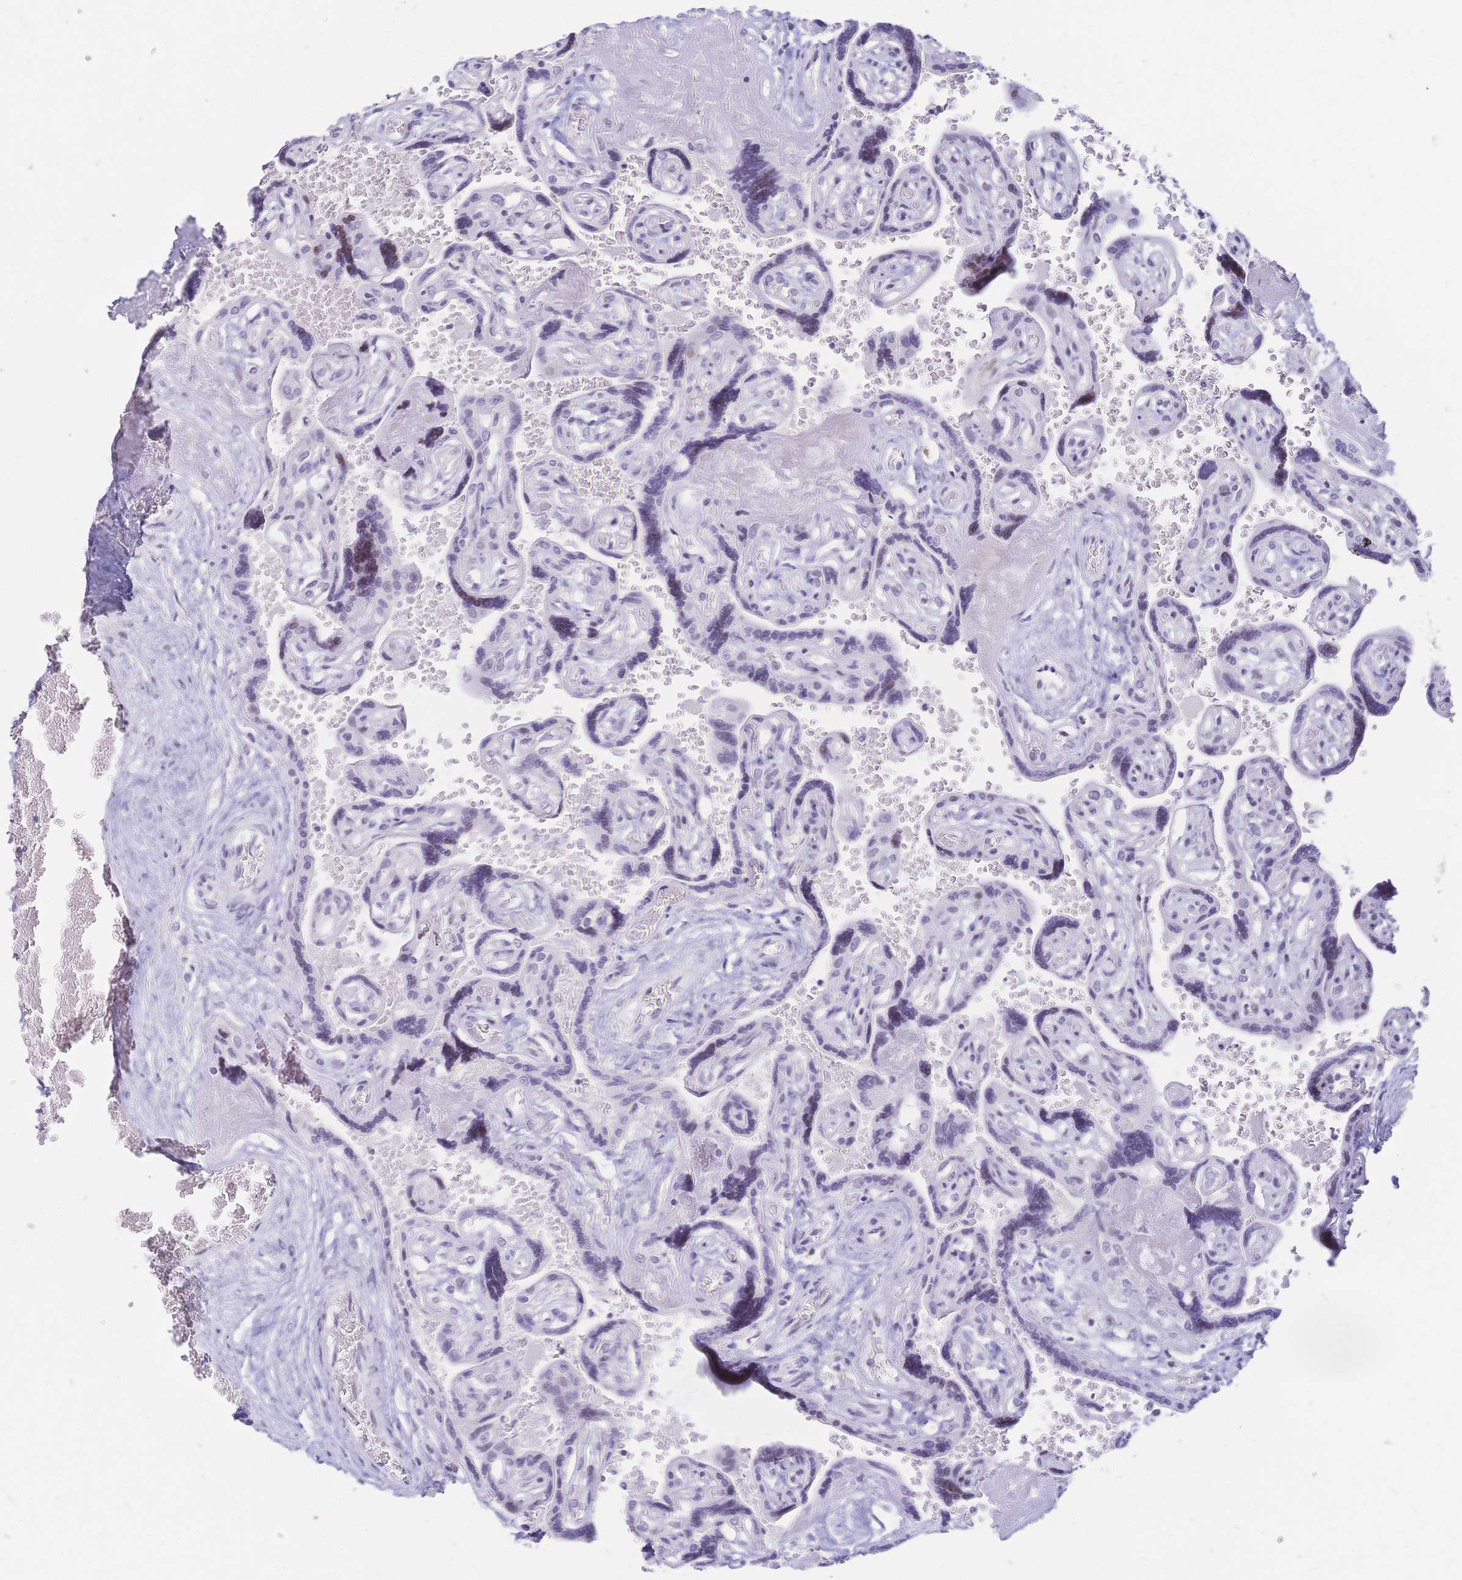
{"staining": {"intensity": "negative", "quantity": "none", "location": "none"}, "tissue": "placenta", "cell_type": "Decidual cells", "image_type": "normal", "snomed": [{"axis": "morphology", "description": "Normal tissue, NOS"}, {"axis": "topography", "description": "Placenta"}], "caption": "This image is of benign placenta stained with IHC to label a protein in brown with the nuclei are counter-stained blue. There is no positivity in decidual cells. The staining was performed using DAB (3,3'-diaminobenzidine) to visualize the protein expression in brown, while the nuclei were stained in blue with hematoxylin (Magnification: 20x).", "gene": "CR2", "patient": {"sex": "female", "age": 32}}